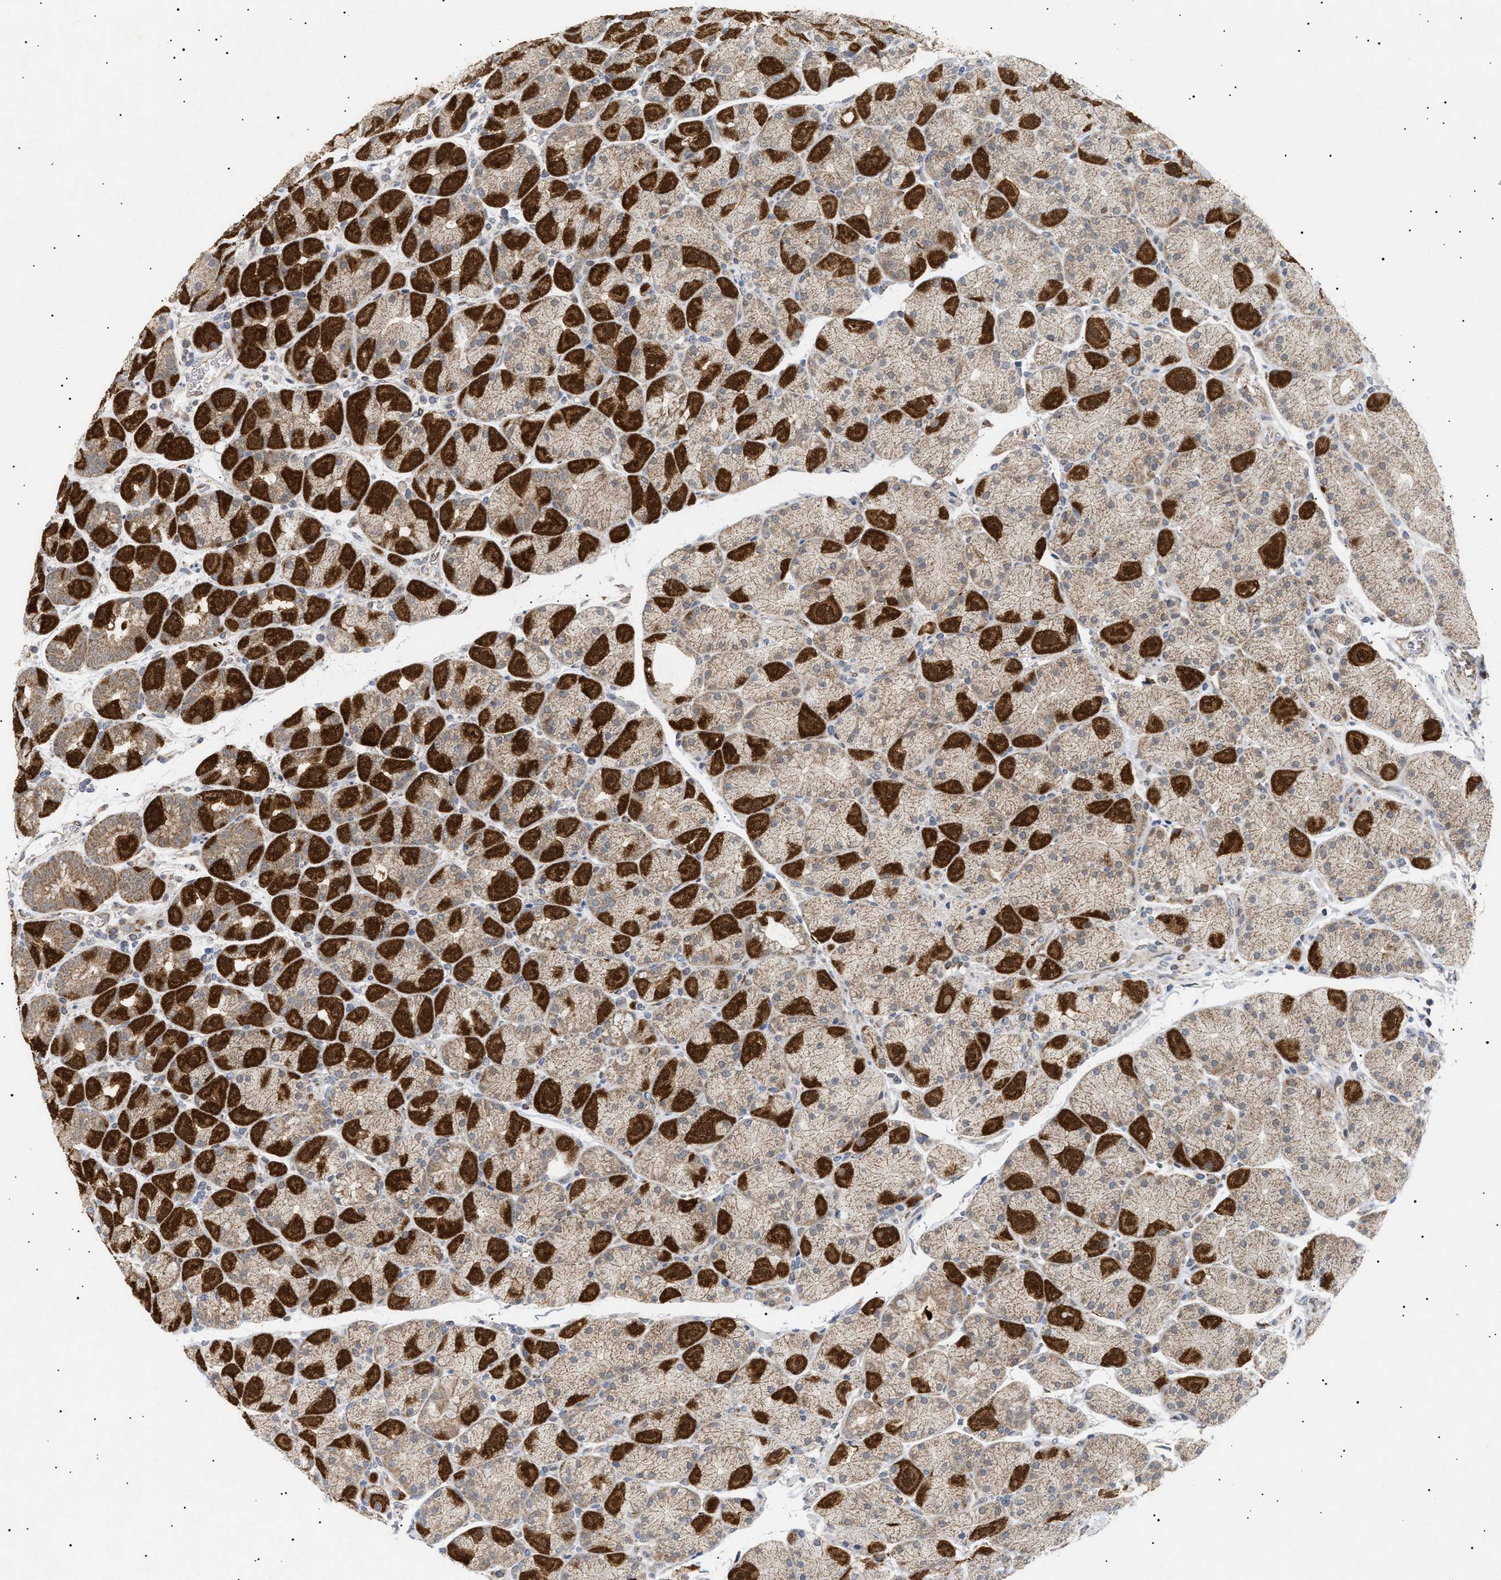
{"staining": {"intensity": "strong", "quantity": "25%-75%", "location": "cytoplasmic/membranous"}, "tissue": "stomach", "cell_type": "Glandular cells", "image_type": "normal", "snomed": [{"axis": "morphology", "description": "Normal tissue, NOS"}, {"axis": "morphology", "description": "Carcinoid, malignant, NOS"}, {"axis": "topography", "description": "Stomach, upper"}], "caption": "DAB immunohistochemical staining of unremarkable stomach exhibits strong cytoplasmic/membranous protein expression in about 25%-75% of glandular cells.", "gene": "SIRT5", "patient": {"sex": "male", "age": 39}}